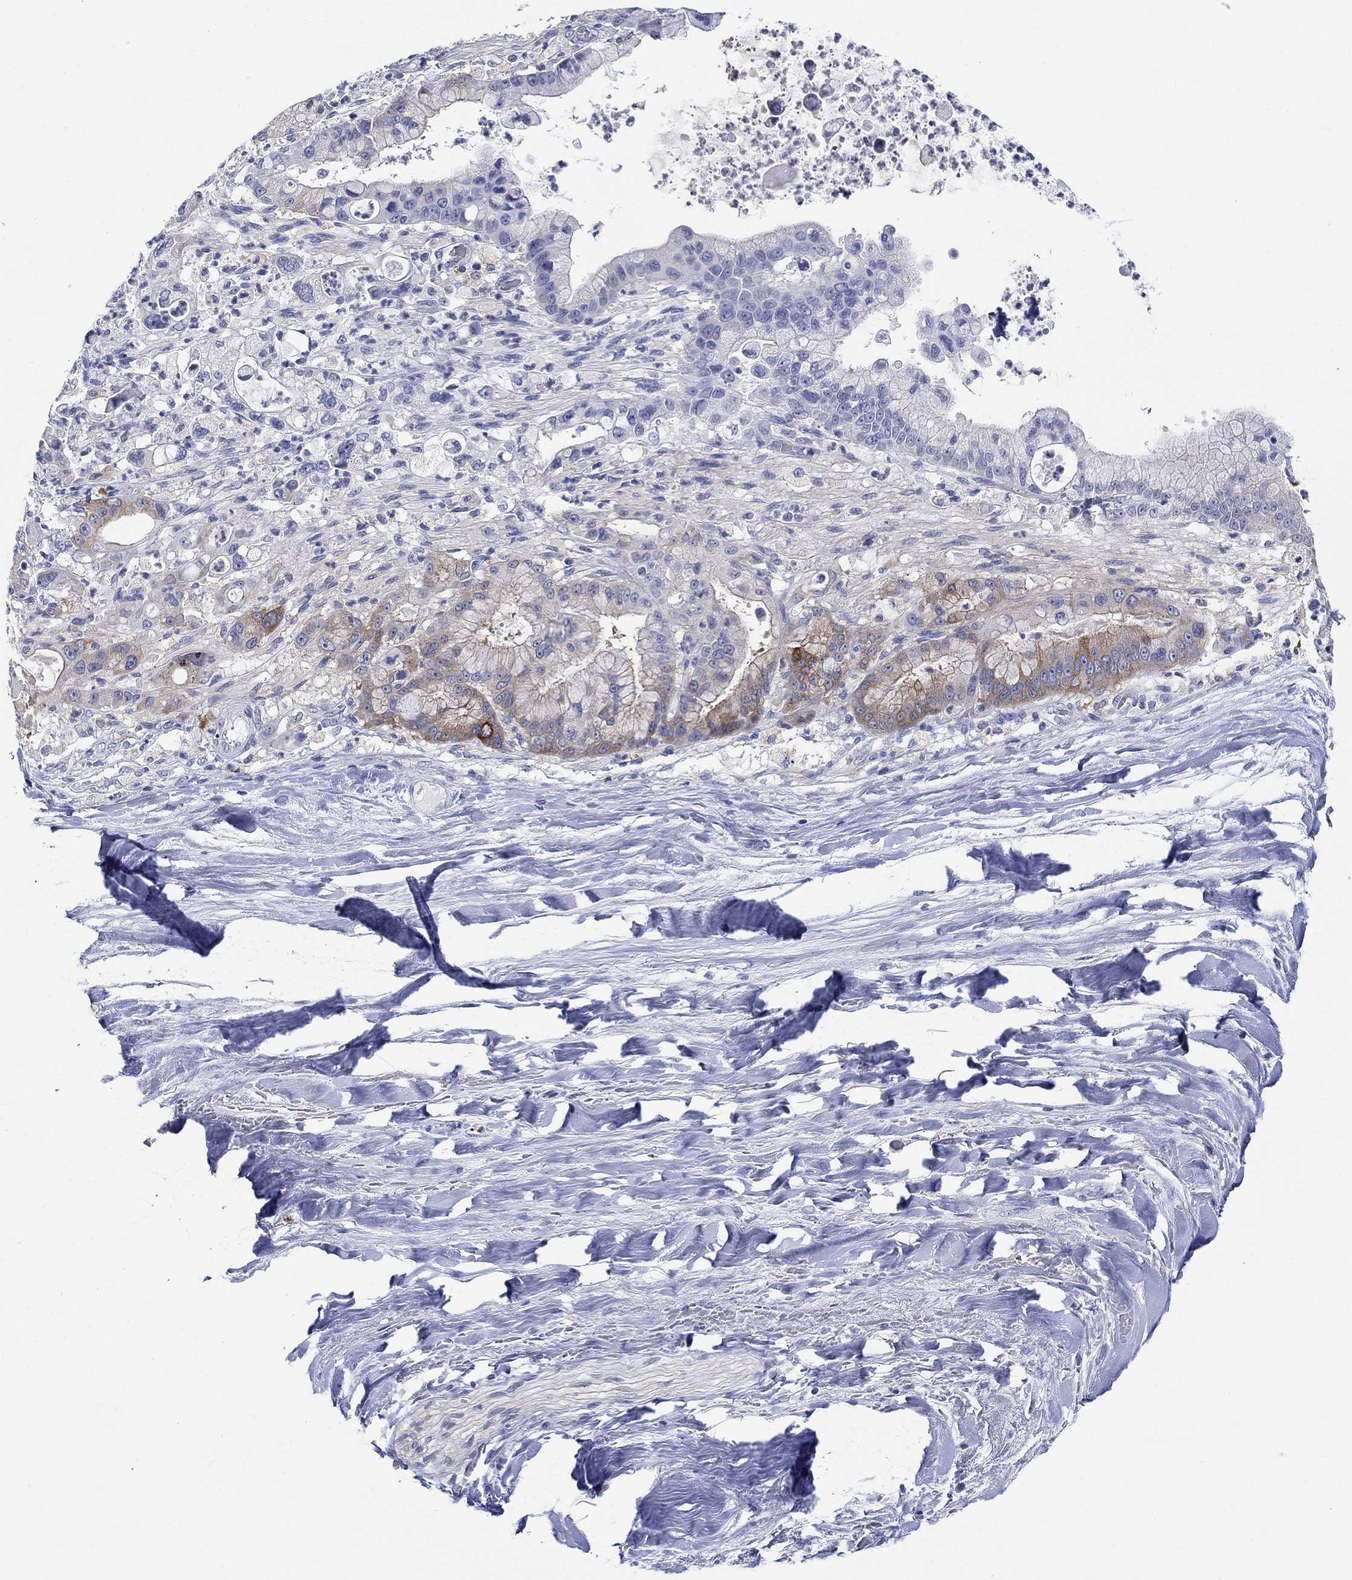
{"staining": {"intensity": "moderate", "quantity": "<25%", "location": "cytoplasmic/membranous"}, "tissue": "liver cancer", "cell_type": "Tumor cells", "image_type": "cancer", "snomed": [{"axis": "morphology", "description": "Cholangiocarcinoma"}, {"axis": "topography", "description": "Liver"}], "caption": "Immunohistochemical staining of human liver cholangiocarcinoma reveals low levels of moderate cytoplasmic/membranous expression in about <25% of tumor cells.", "gene": "RAP1GAP", "patient": {"sex": "female", "age": 54}}